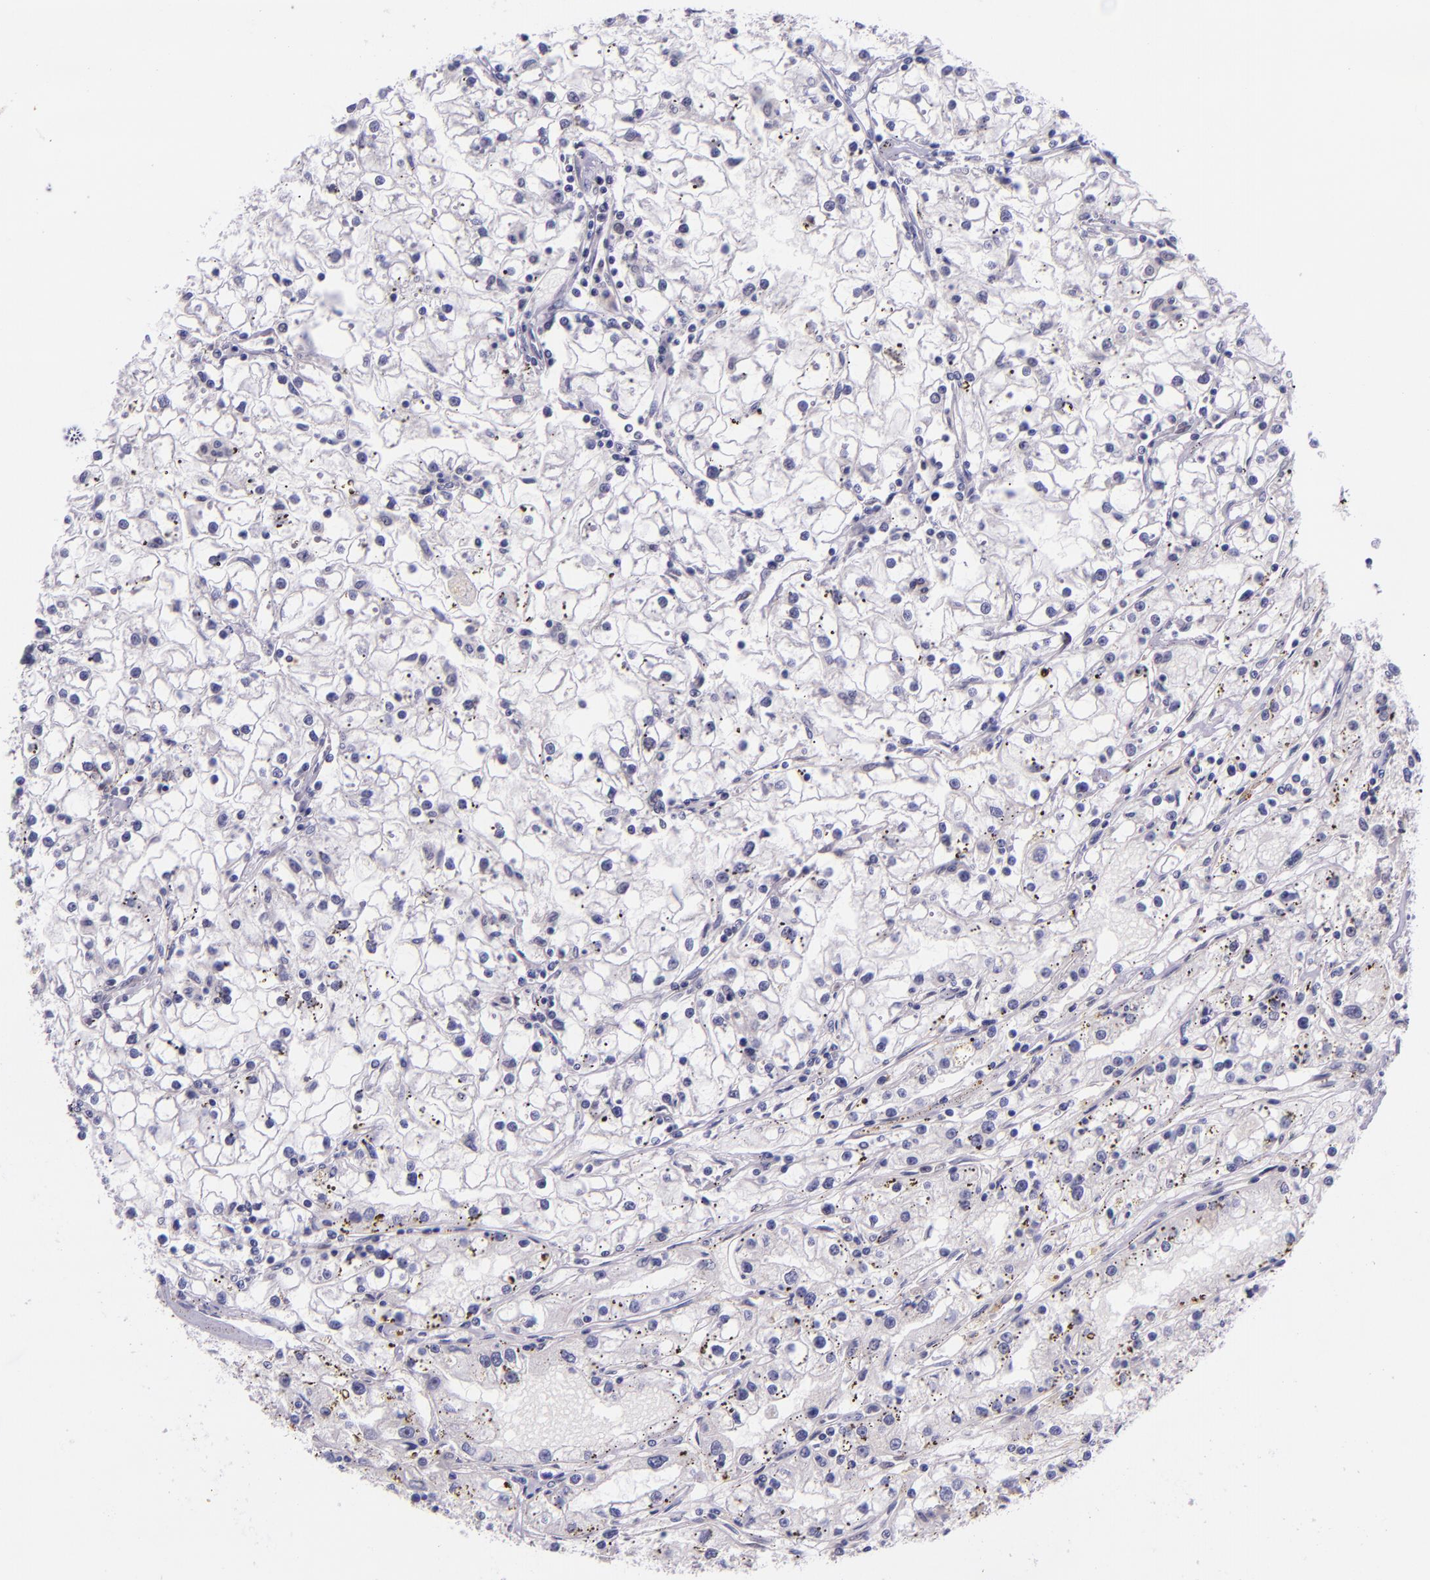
{"staining": {"intensity": "weak", "quantity": "<25%", "location": "nuclear"}, "tissue": "renal cancer", "cell_type": "Tumor cells", "image_type": "cancer", "snomed": [{"axis": "morphology", "description": "Adenocarcinoma, NOS"}, {"axis": "topography", "description": "Kidney"}], "caption": "IHC of renal adenocarcinoma demonstrates no positivity in tumor cells.", "gene": "GPKOW", "patient": {"sex": "male", "age": 56}}